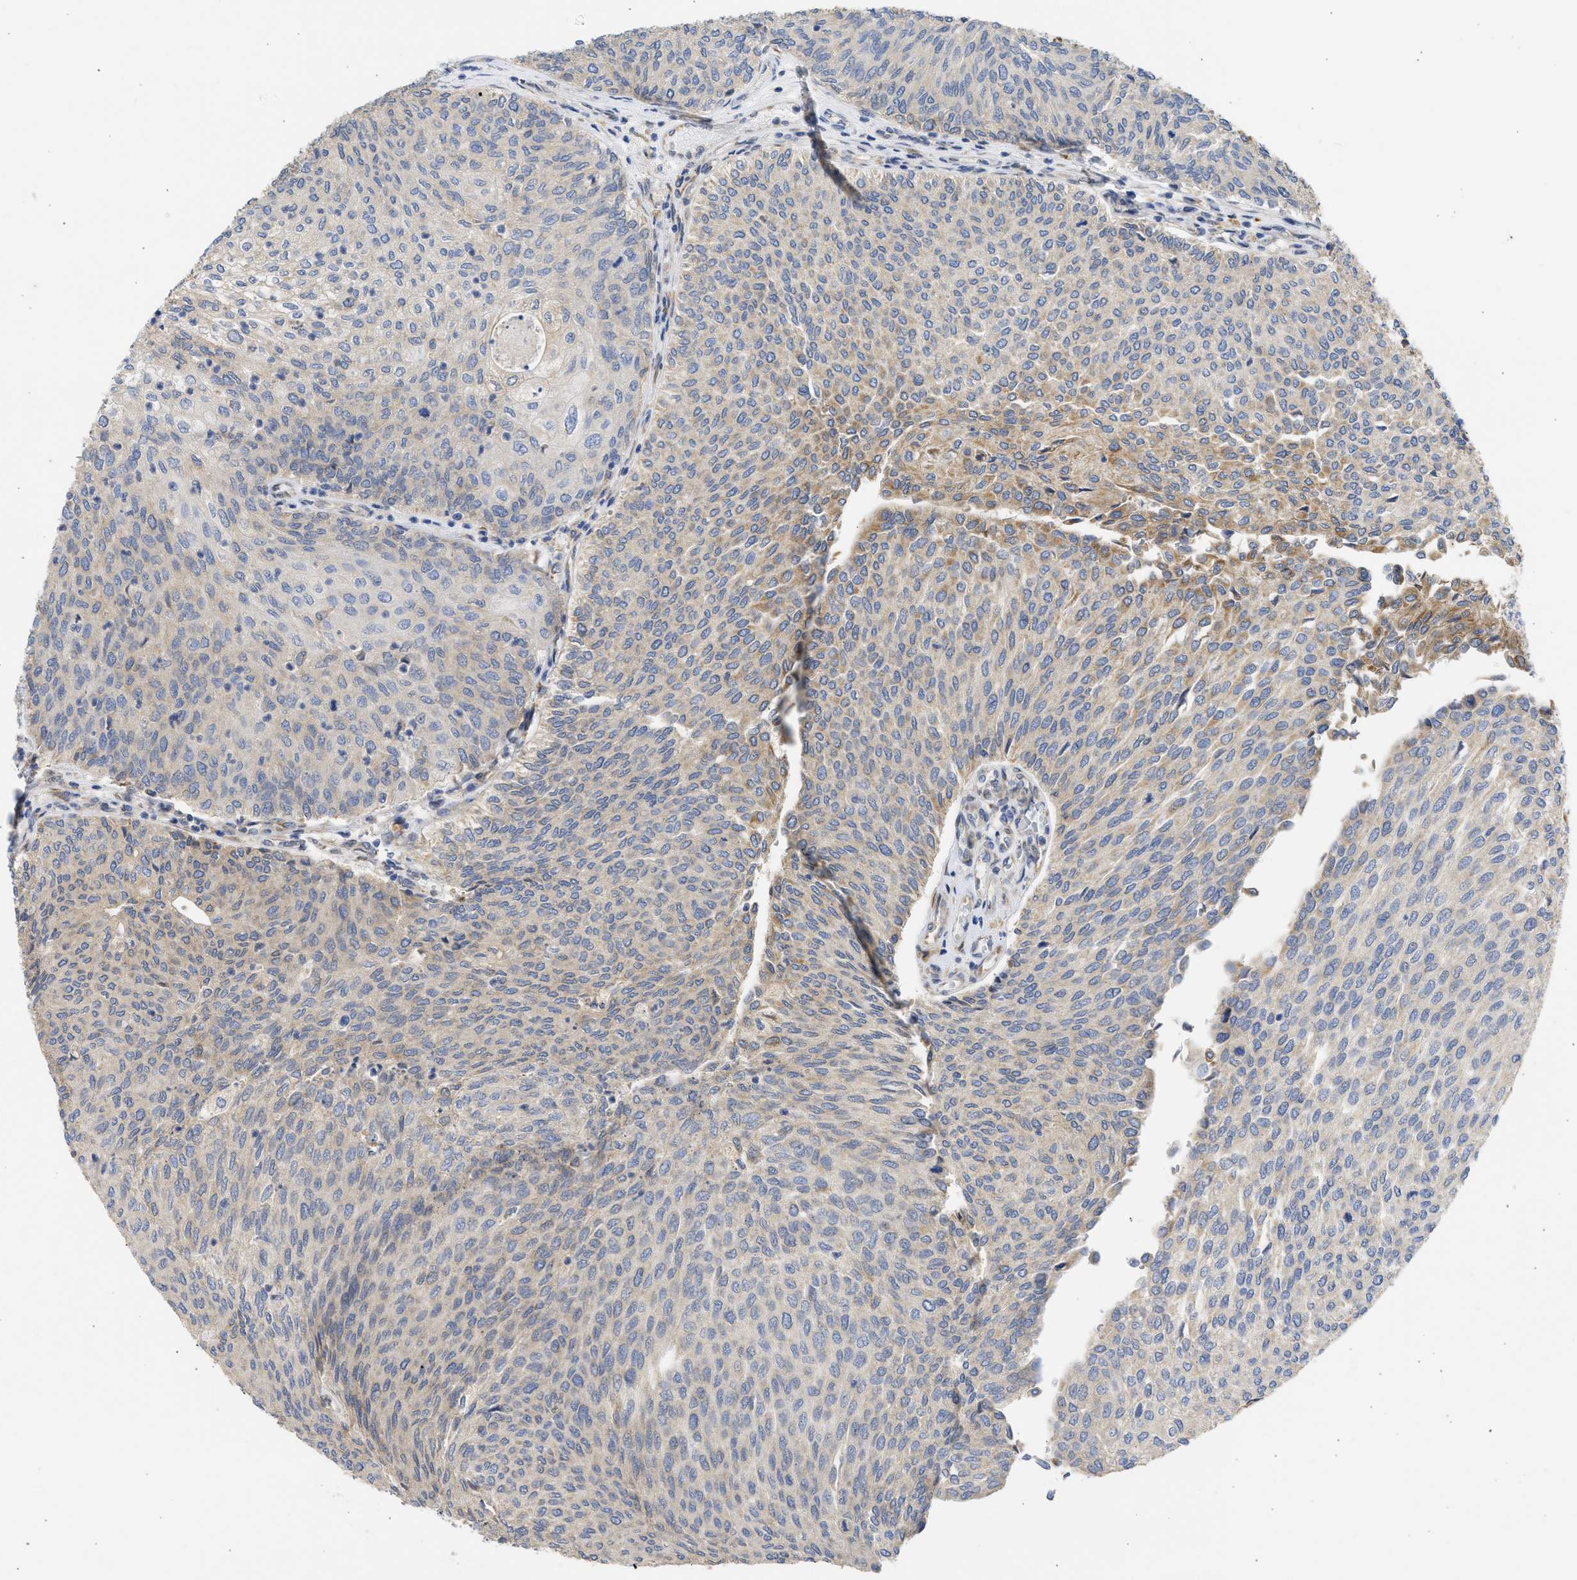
{"staining": {"intensity": "weak", "quantity": "<25%", "location": "cytoplasmic/membranous"}, "tissue": "urothelial cancer", "cell_type": "Tumor cells", "image_type": "cancer", "snomed": [{"axis": "morphology", "description": "Urothelial carcinoma, Low grade"}, {"axis": "topography", "description": "Urinary bladder"}], "caption": "This is a micrograph of immunohistochemistry (IHC) staining of urothelial carcinoma (low-grade), which shows no staining in tumor cells.", "gene": "TMED1", "patient": {"sex": "female", "age": 79}}